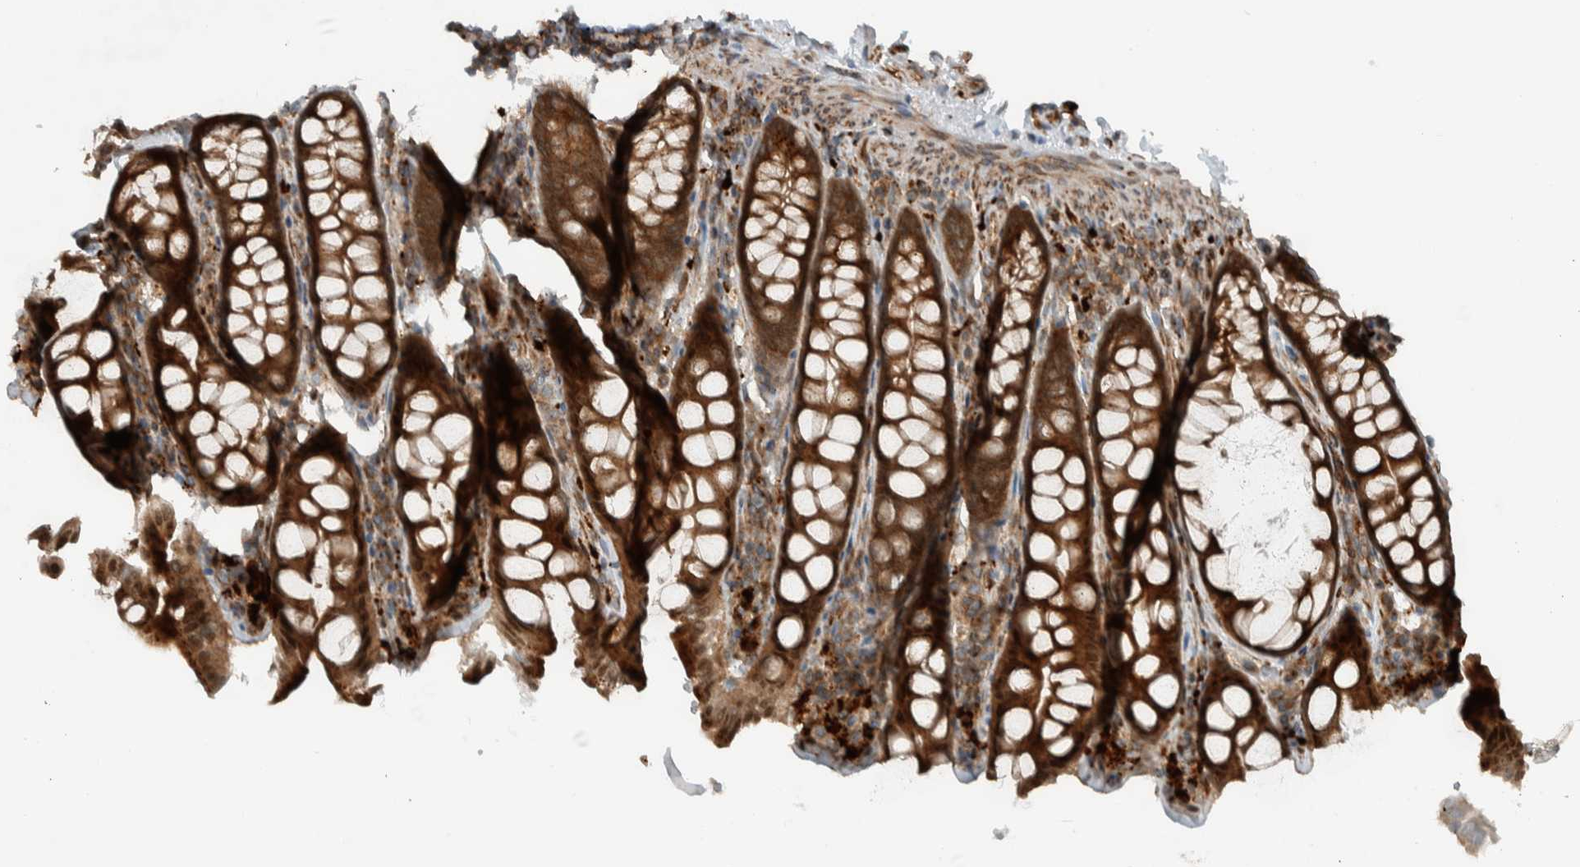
{"staining": {"intensity": "strong", "quantity": ">75%", "location": "cytoplasmic/membranous"}, "tissue": "colon", "cell_type": "Endothelial cells", "image_type": "normal", "snomed": [{"axis": "morphology", "description": "Normal tissue, NOS"}, {"axis": "topography", "description": "Colon"}, {"axis": "topography", "description": "Peripheral nerve tissue"}], "caption": "Colon stained for a protein (brown) reveals strong cytoplasmic/membranous positive staining in about >75% of endothelial cells.", "gene": "GIGYF1", "patient": {"sex": "female", "age": 61}}